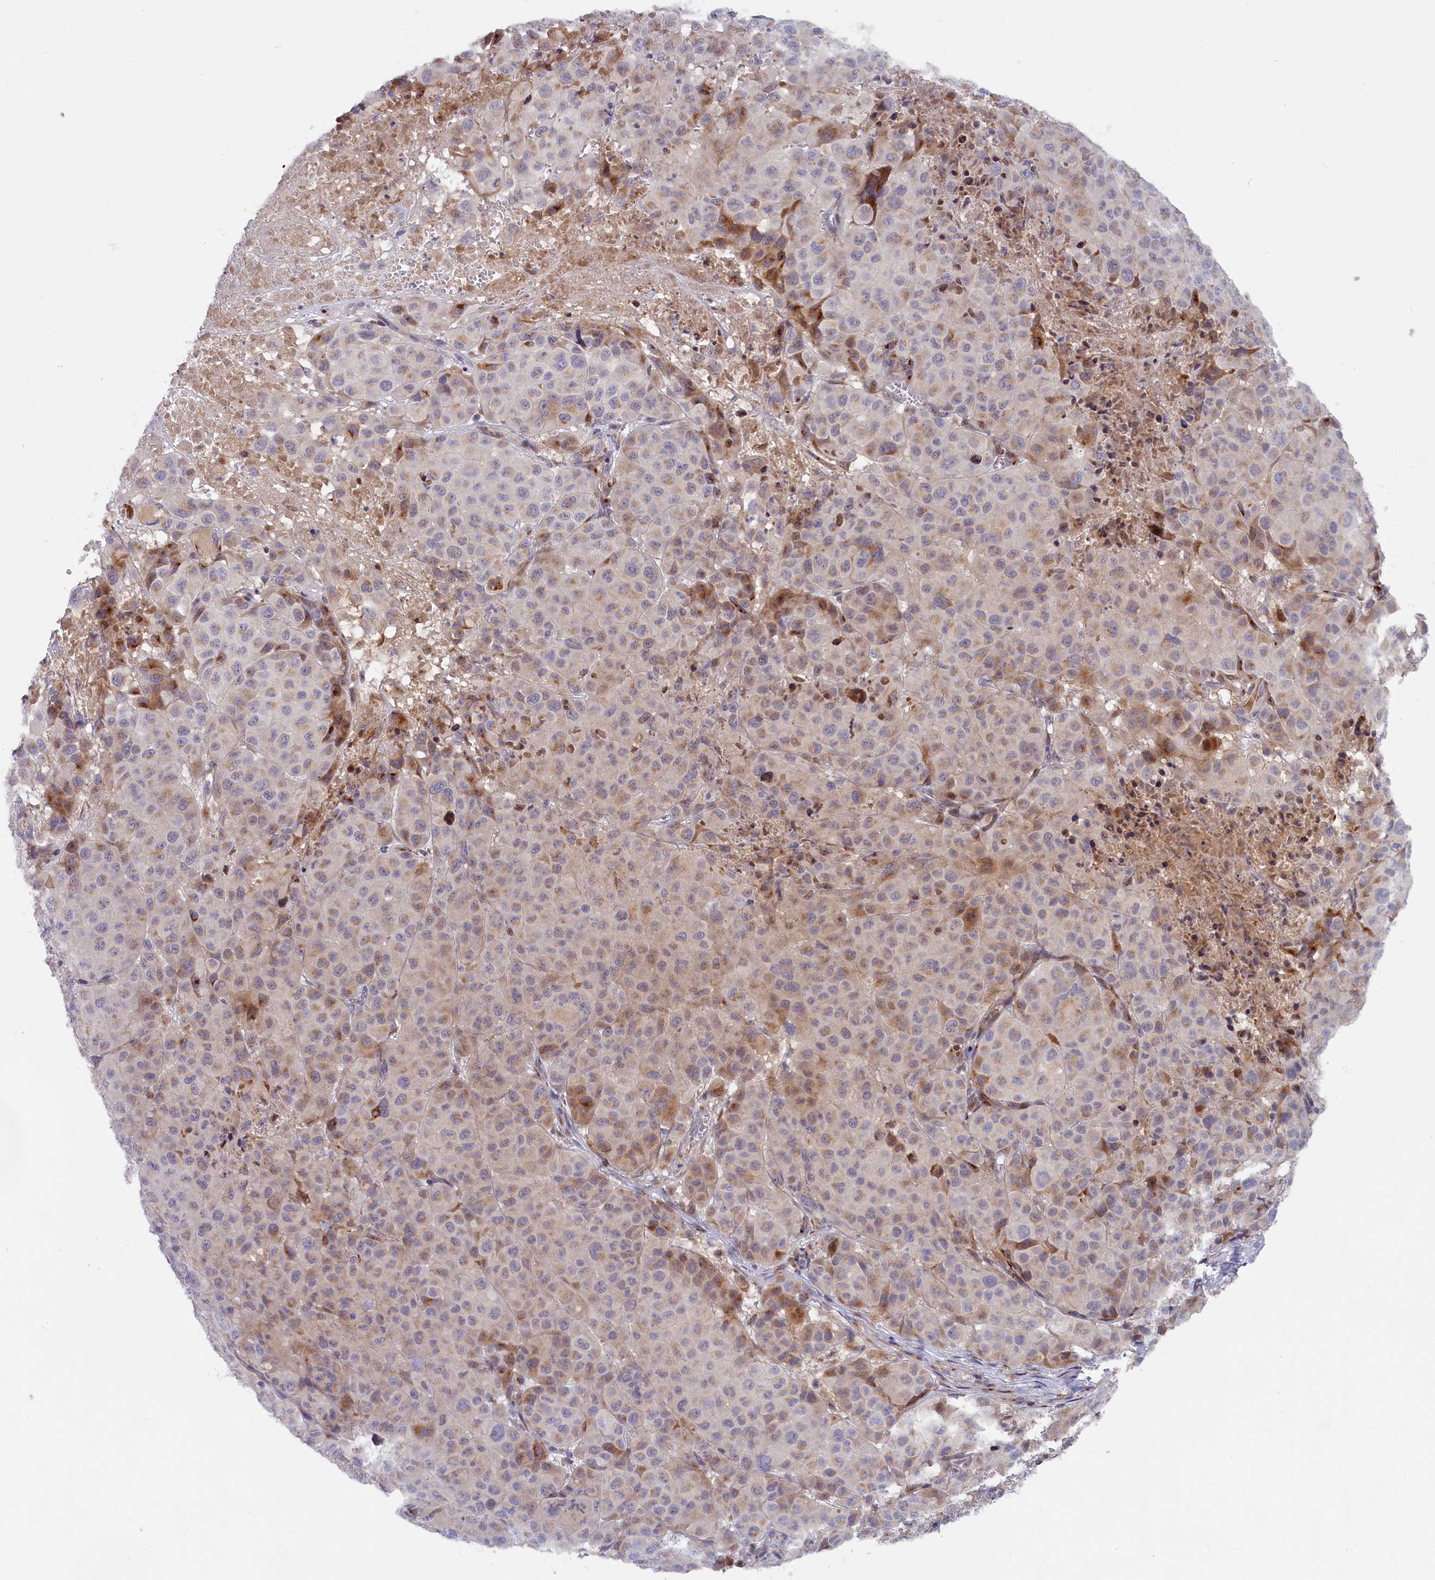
{"staining": {"intensity": "moderate", "quantity": "<25%", "location": "cytoplasmic/membranous"}, "tissue": "melanoma", "cell_type": "Tumor cells", "image_type": "cancer", "snomed": [{"axis": "morphology", "description": "Malignant melanoma, NOS"}, {"axis": "topography", "description": "Skin"}], "caption": "High-magnification brightfield microscopy of malignant melanoma stained with DAB (brown) and counterstained with hematoxylin (blue). tumor cells exhibit moderate cytoplasmic/membranous expression is identified in about<25% of cells.", "gene": "CHST12", "patient": {"sex": "male", "age": 73}}